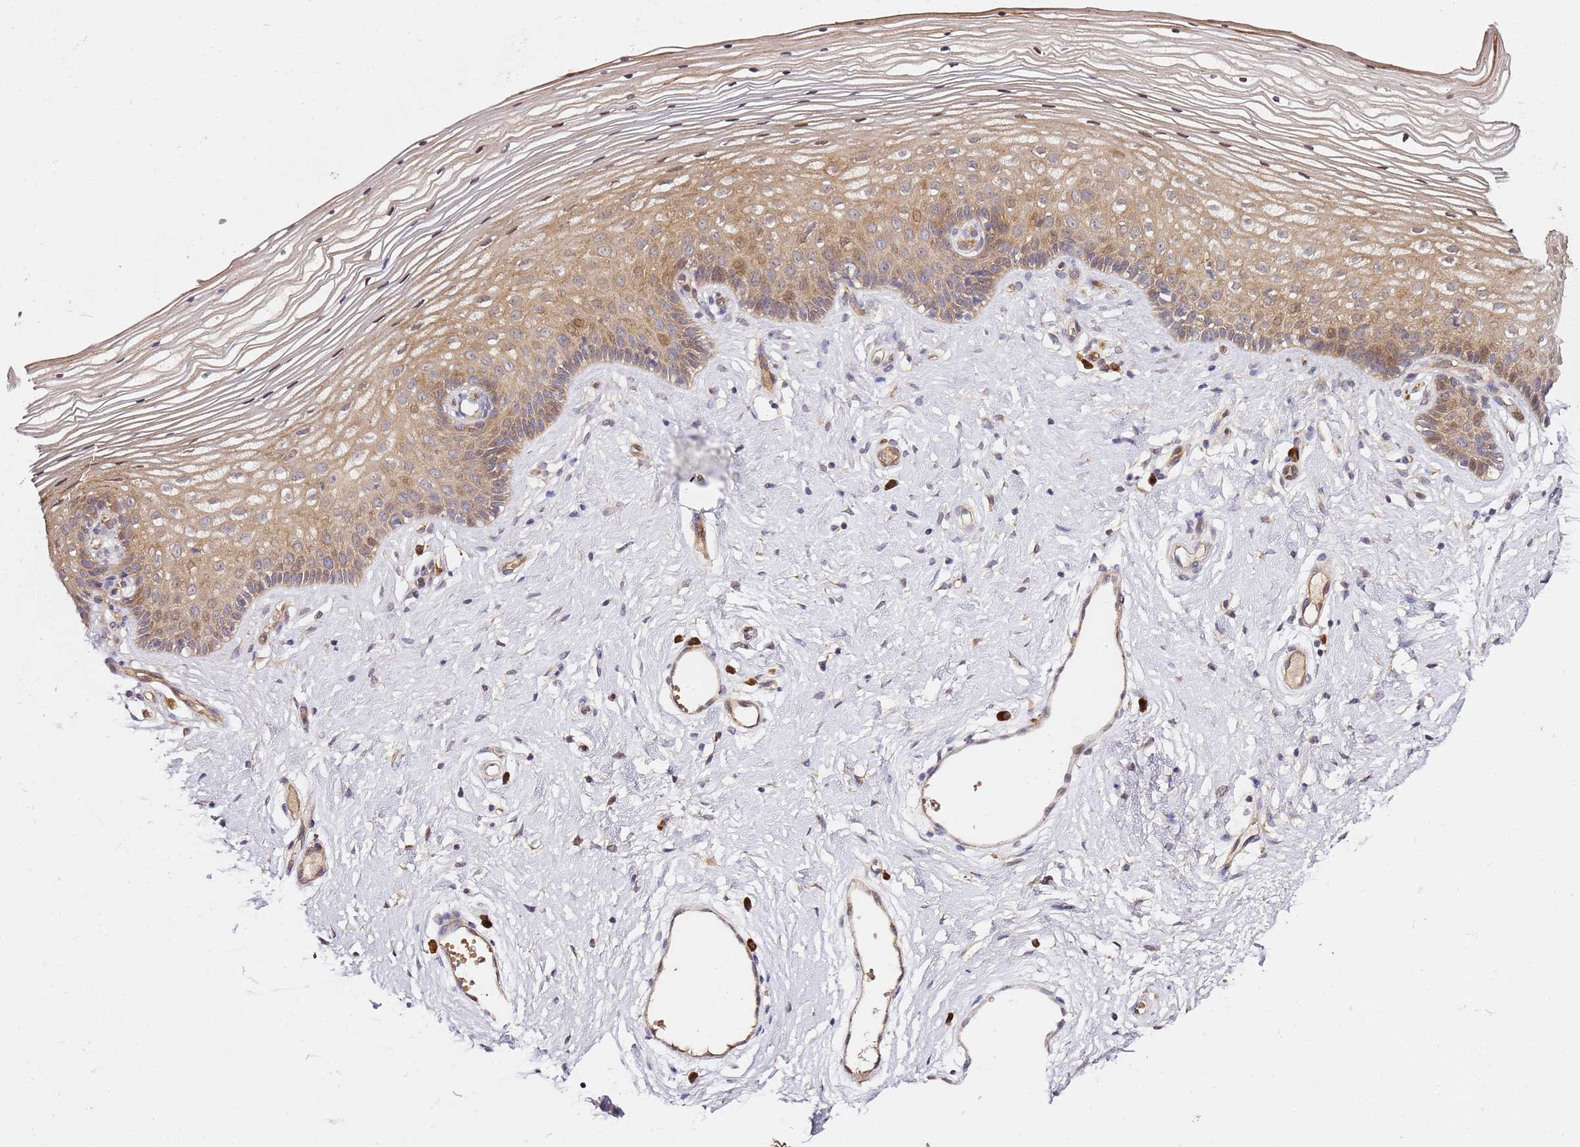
{"staining": {"intensity": "moderate", "quantity": "25%-75%", "location": "cytoplasmic/membranous"}, "tissue": "vagina", "cell_type": "Squamous epithelial cells", "image_type": "normal", "snomed": [{"axis": "morphology", "description": "Normal tissue, NOS"}, {"axis": "topography", "description": "Vagina"}], "caption": "Protein positivity by immunohistochemistry (IHC) exhibits moderate cytoplasmic/membranous staining in approximately 25%-75% of squamous epithelial cells in benign vagina.", "gene": "OSBPL2", "patient": {"sex": "female", "age": 46}}